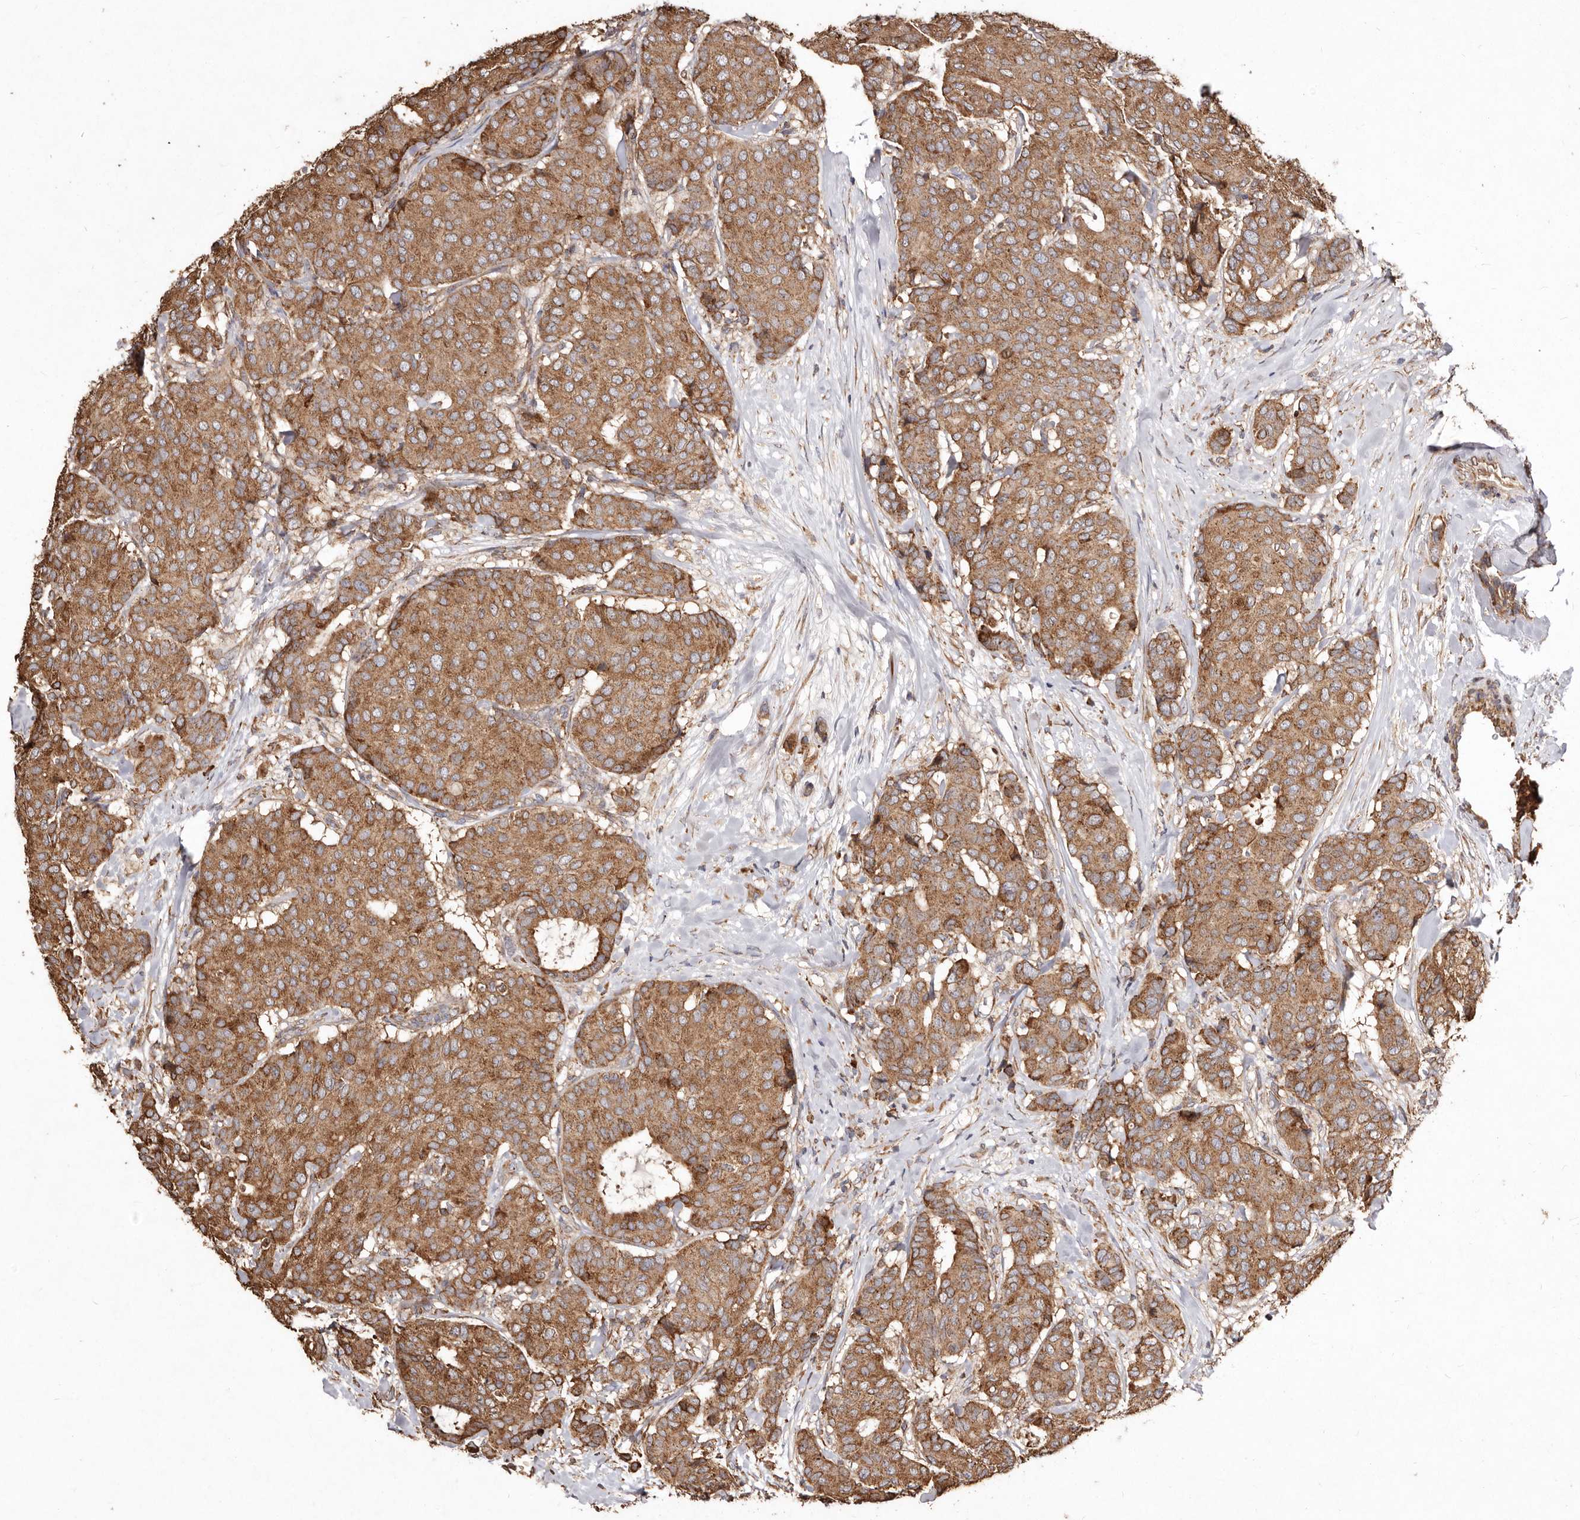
{"staining": {"intensity": "moderate", "quantity": ">75%", "location": "cytoplasmic/membranous"}, "tissue": "breast cancer", "cell_type": "Tumor cells", "image_type": "cancer", "snomed": [{"axis": "morphology", "description": "Duct carcinoma"}, {"axis": "topography", "description": "Breast"}], "caption": "Breast cancer tissue shows moderate cytoplasmic/membranous positivity in approximately >75% of tumor cells, visualized by immunohistochemistry.", "gene": "STEAP2", "patient": {"sex": "female", "age": 75}}